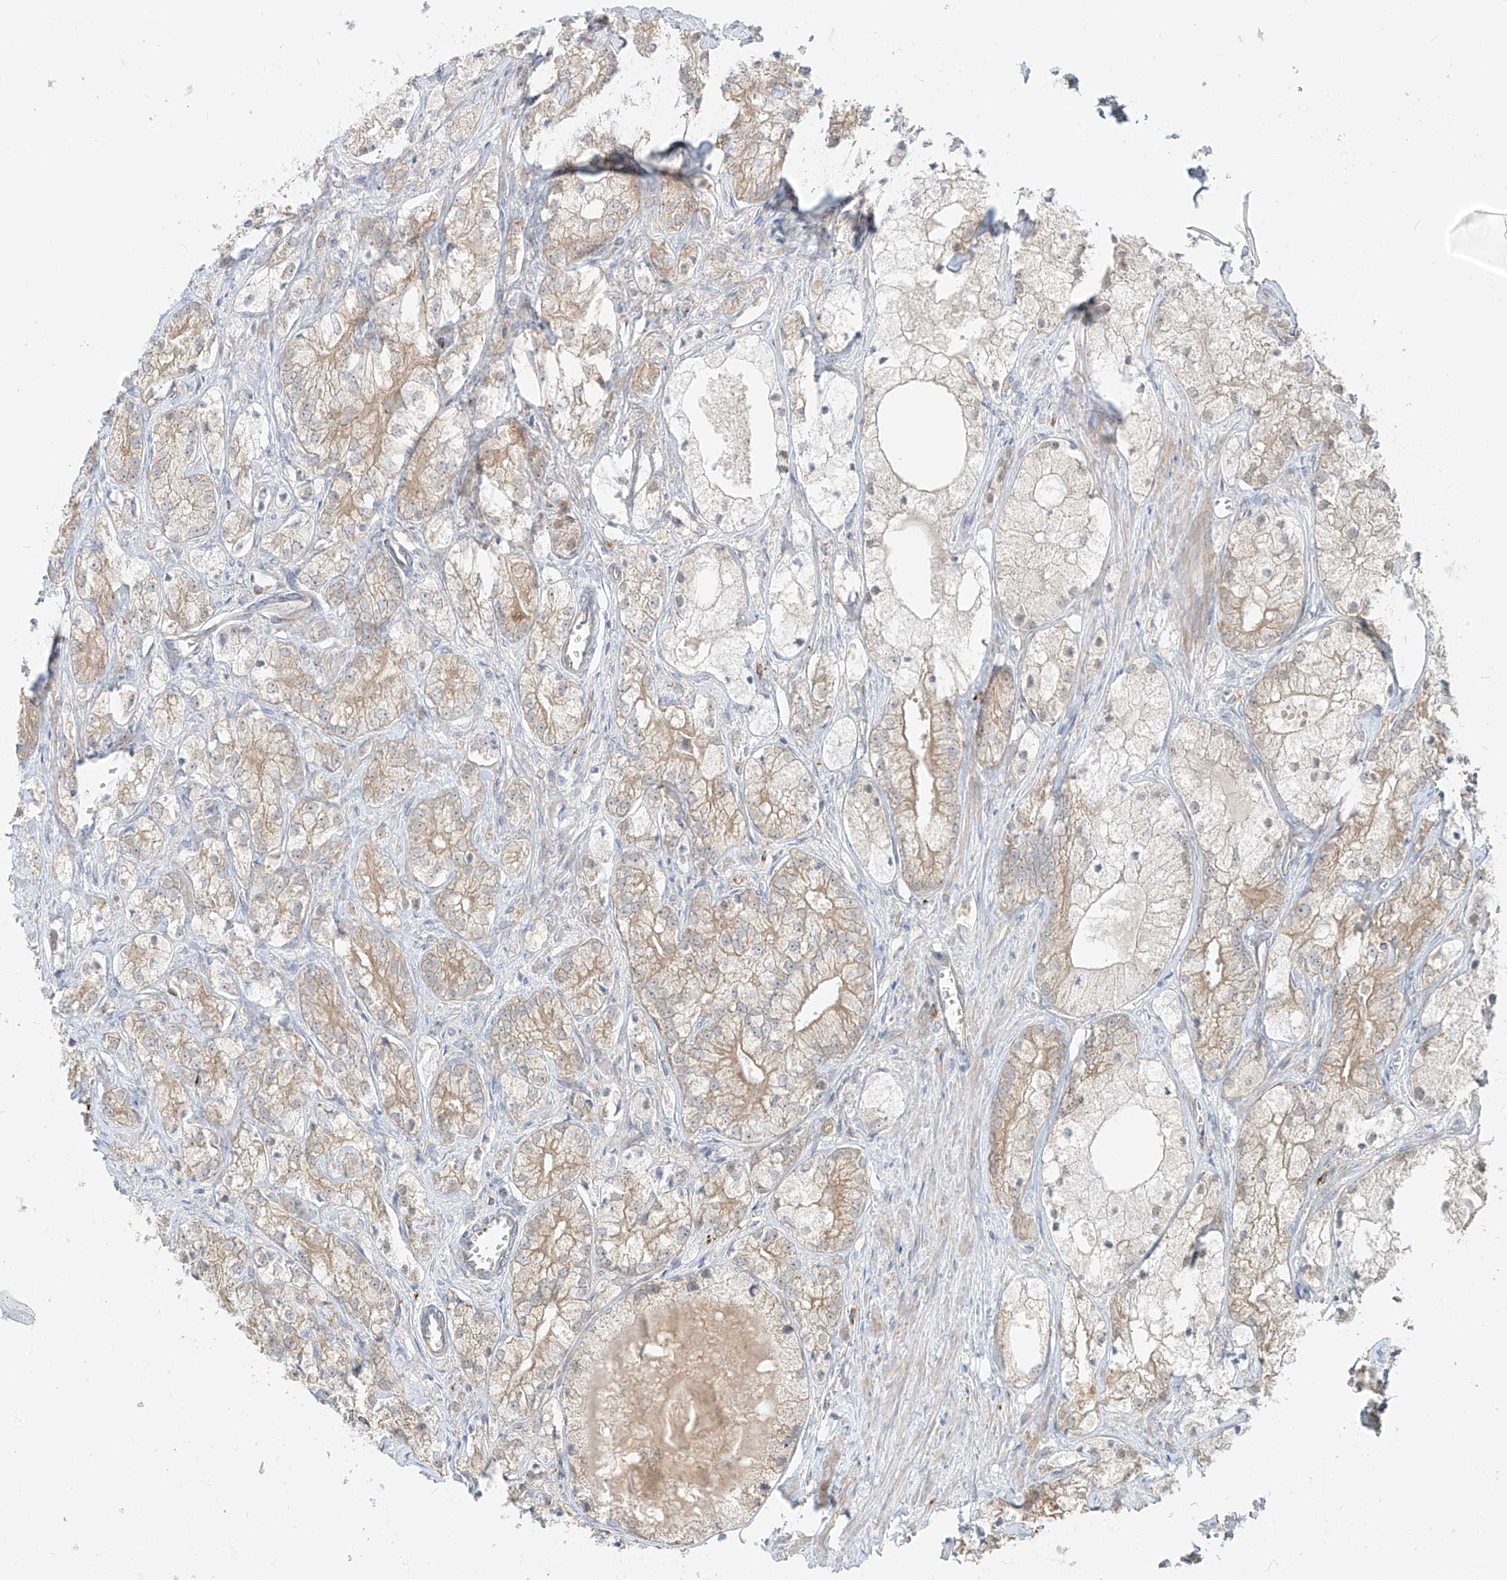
{"staining": {"intensity": "weak", "quantity": "25%-75%", "location": "cytoplasmic/membranous"}, "tissue": "prostate cancer", "cell_type": "Tumor cells", "image_type": "cancer", "snomed": [{"axis": "morphology", "description": "Adenocarcinoma, Low grade"}, {"axis": "topography", "description": "Prostate"}], "caption": "Protein analysis of prostate cancer tissue shows weak cytoplasmic/membranous staining in approximately 25%-75% of tumor cells. Using DAB (brown) and hematoxylin (blue) stains, captured at high magnification using brightfield microscopy.", "gene": "MTUS2", "patient": {"sex": "male", "age": 69}}